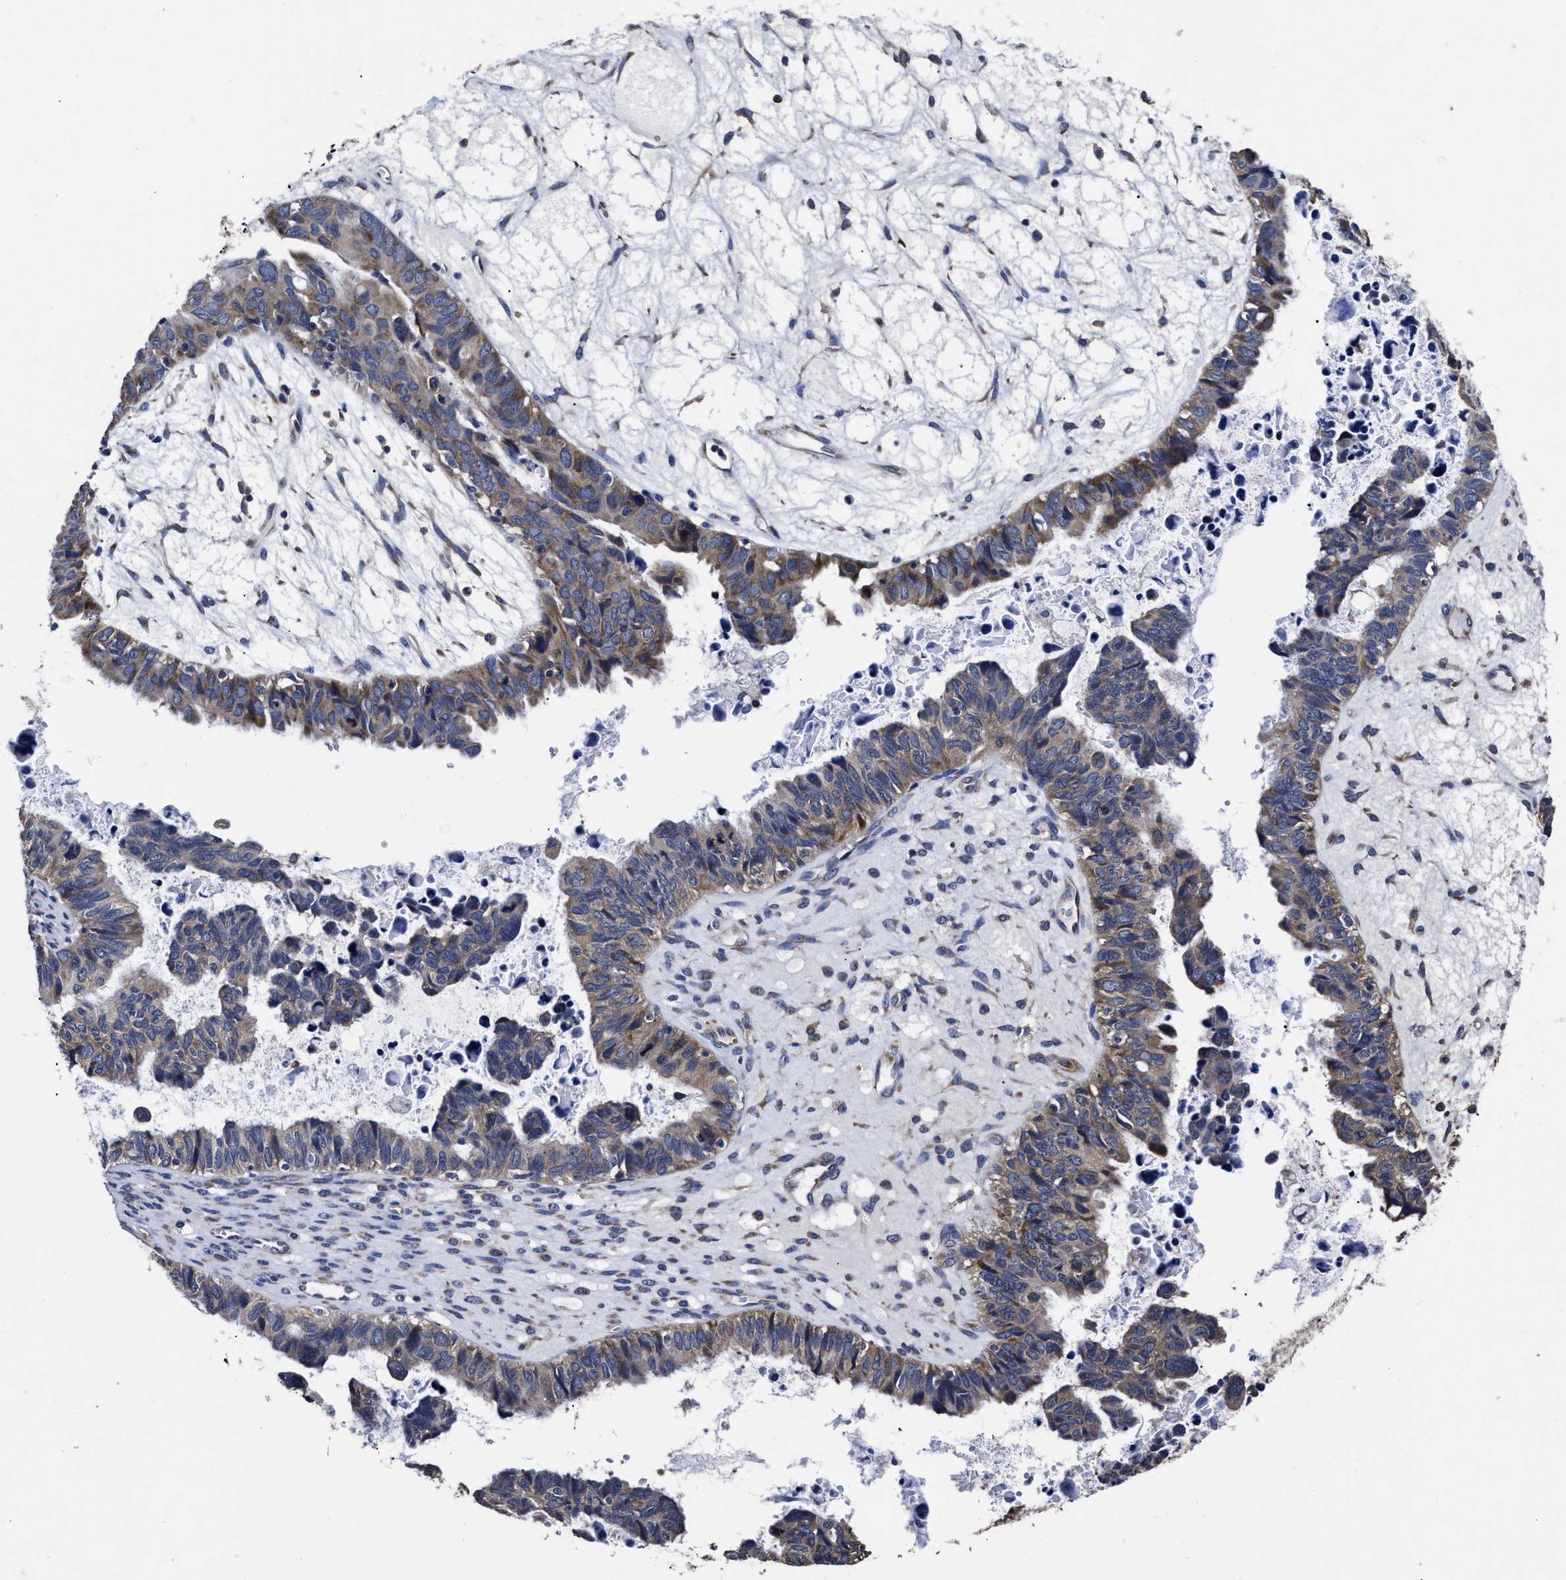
{"staining": {"intensity": "weak", "quantity": "25%-75%", "location": "cytoplasmic/membranous"}, "tissue": "ovarian cancer", "cell_type": "Tumor cells", "image_type": "cancer", "snomed": [{"axis": "morphology", "description": "Cystadenocarcinoma, serous, NOS"}, {"axis": "topography", "description": "Ovary"}], "caption": "The immunohistochemical stain labels weak cytoplasmic/membranous expression in tumor cells of serous cystadenocarcinoma (ovarian) tissue.", "gene": "AVEN", "patient": {"sex": "female", "age": 79}}